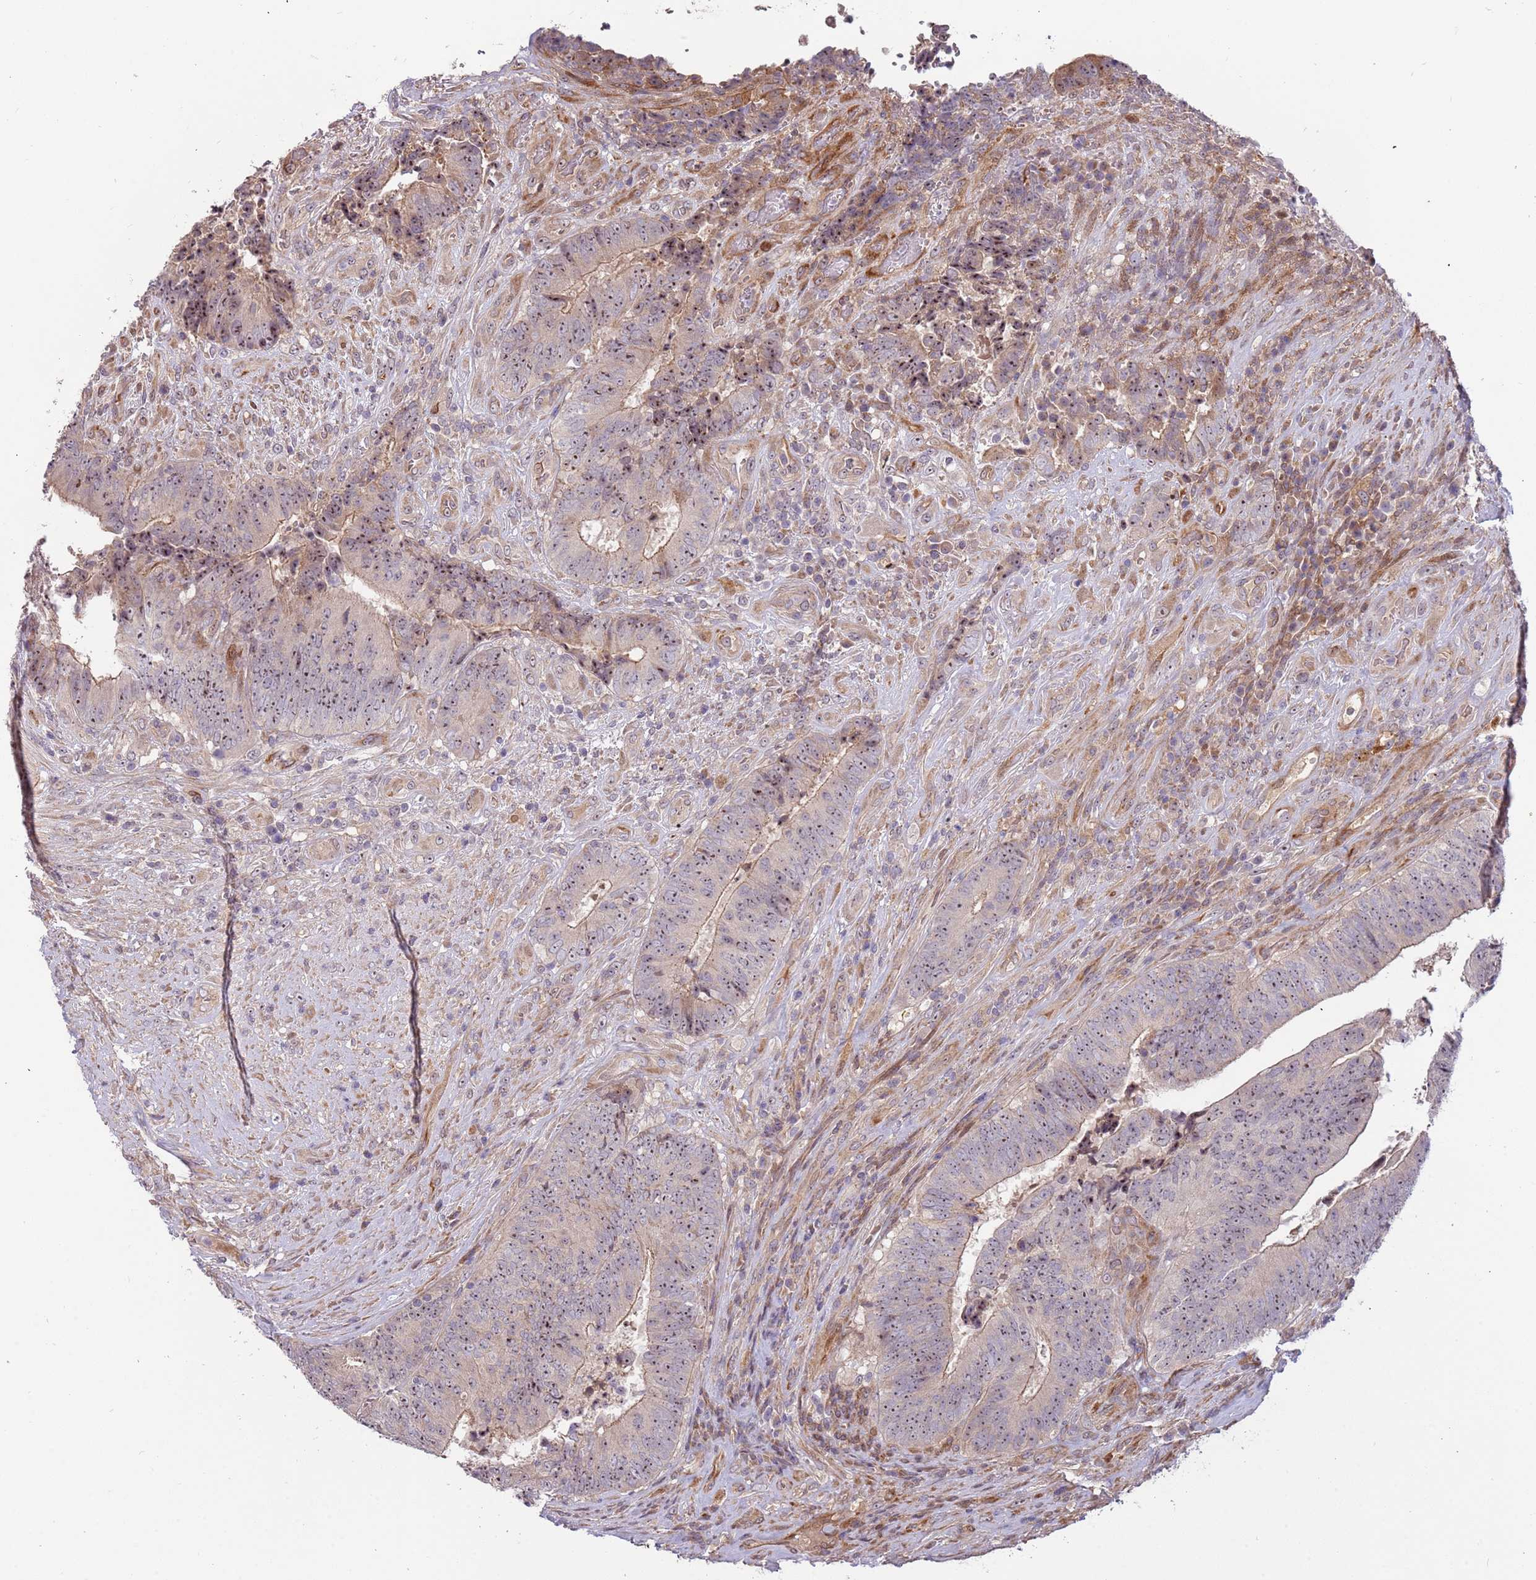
{"staining": {"intensity": "moderate", "quantity": ">75%", "location": "cytoplasmic/membranous,nuclear"}, "tissue": "colorectal cancer", "cell_type": "Tumor cells", "image_type": "cancer", "snomed": [{"axis": "morphology", "description": "Adenocarcinoma, NOS"}, {"axis": "topography", "description": "Rectum"}], "caption": "Brown immunohistochemical staining in human adenocarcinoma (colorectal) shows moderate cytoplasmic/membranous and nuclear staining in about >75% of tumor cells.", "gene": "TRAPPC6B", "patient": {"sex": "male", "age": 72}}